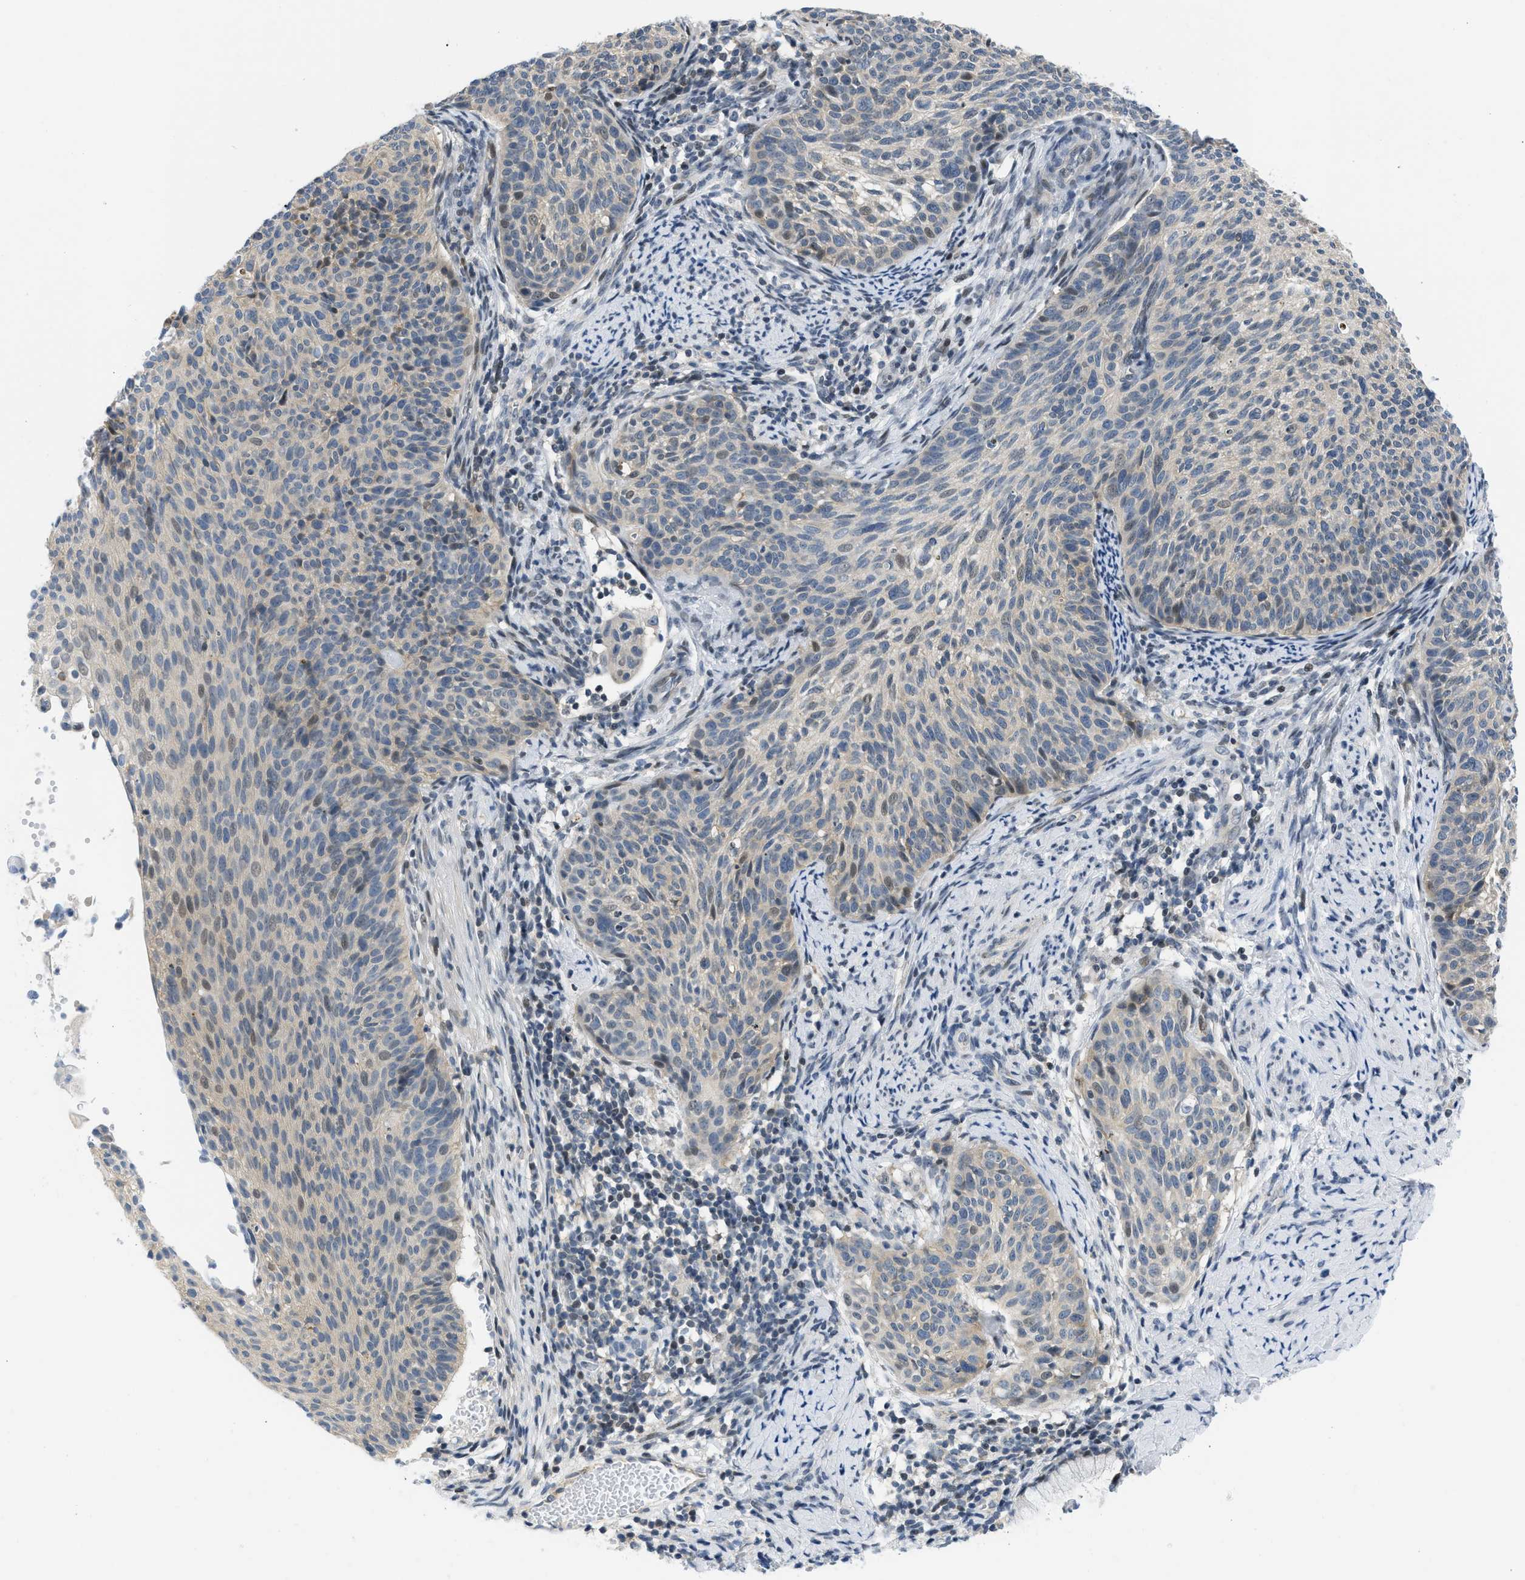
{"staining": {"intensity": "weak", "quantity": "25%-75%", "location": "nuclear"}, "tissue": "cervical cancer", "cell_type": "Tumor cells", "image_type": "cancer", "snomed": [{"axis": "morphology", "description": "Squamous cell carcinoma, NOS"}, {"axis": "topography", "description": "Cervix"}], "caption": "Protein expression analysis of human cervical squamous cell carcinoma reveals weak nuclear positivity in approximately 25%-75% of tumor cells. The protein is stained brown, and the nuclei are stained in blue (DAB IHC with brightfield microscopy, high magnification).", "gene": "OLIG3", "patient": {"sex": "female", "age": 70}}